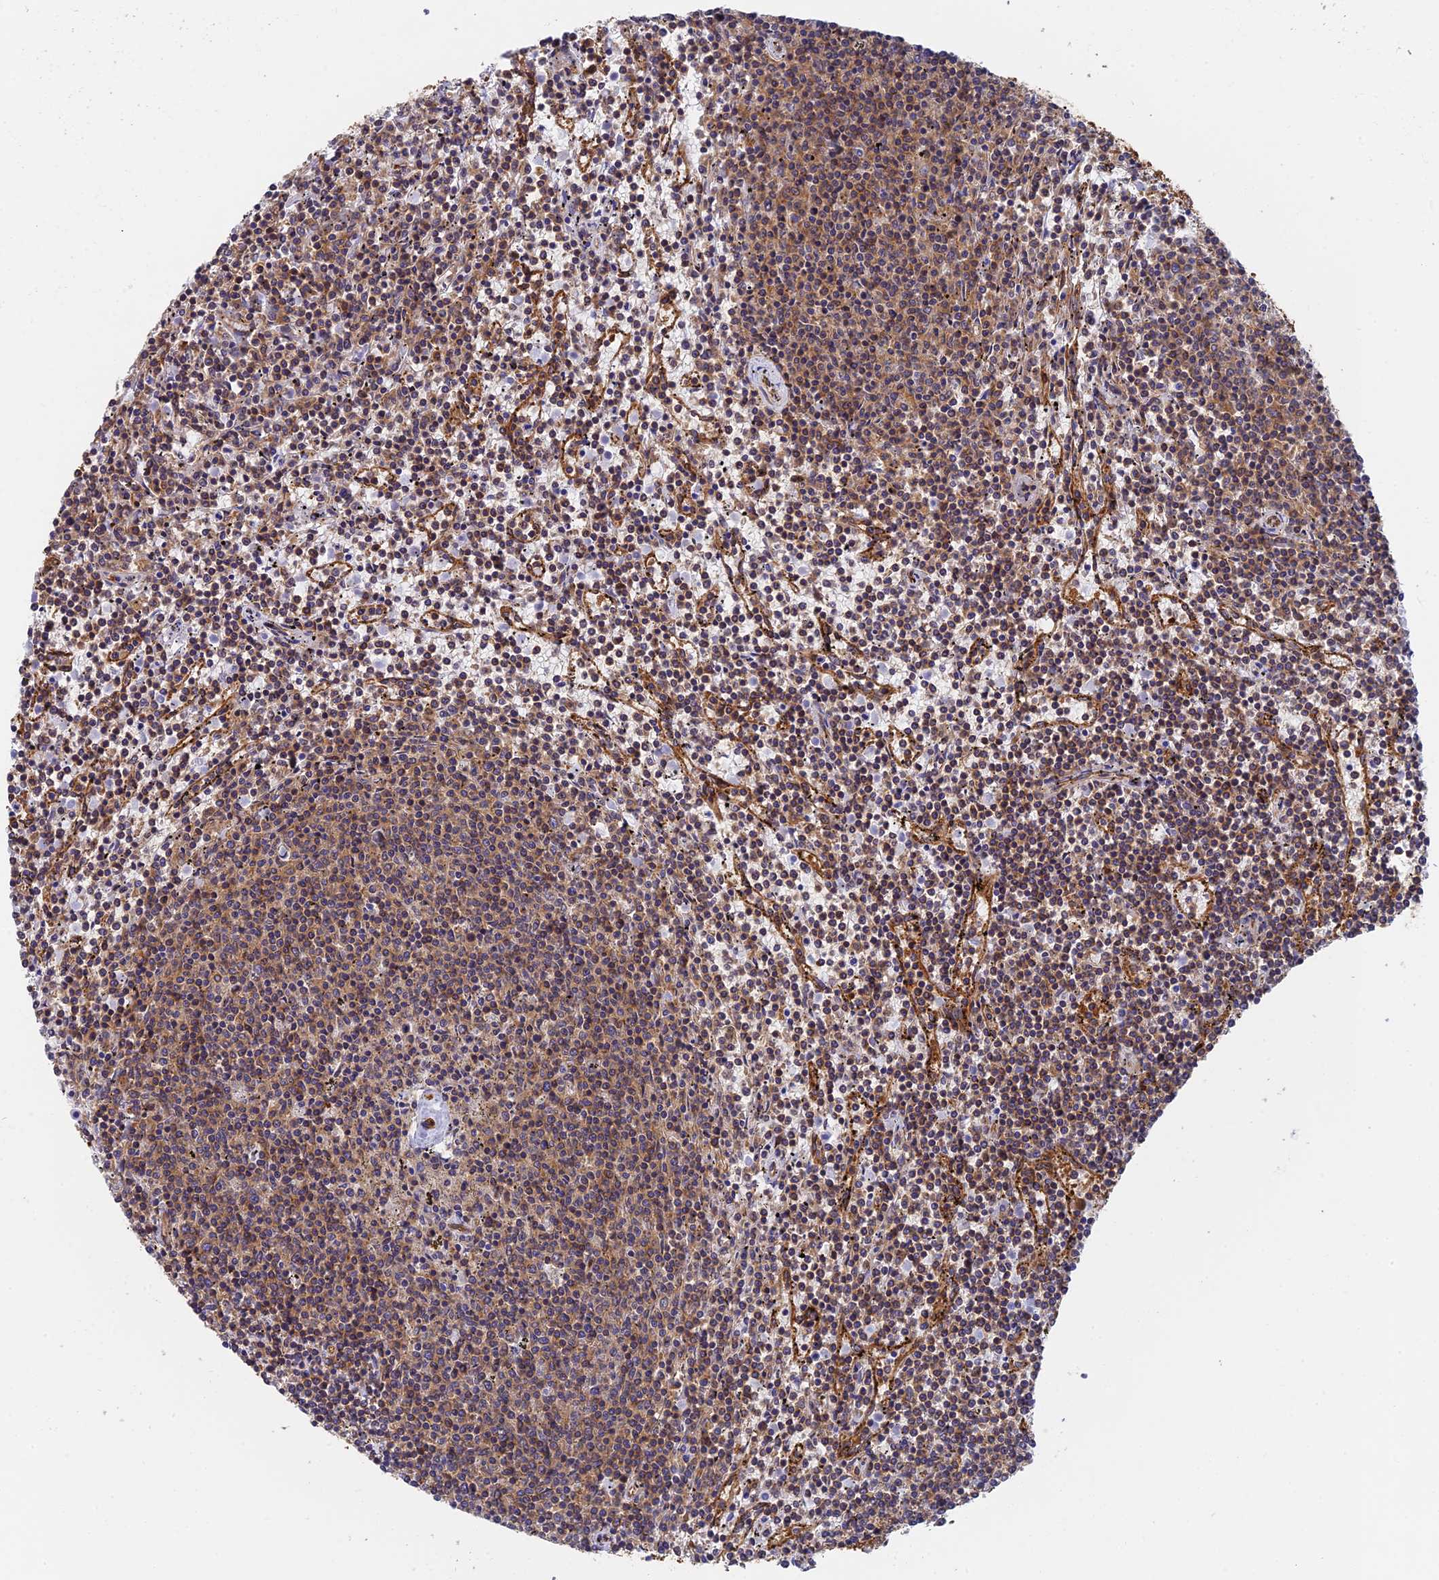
{"staining": {"intensity": "weak", "quantity": ">75%", "location": "cytoplasmic/membranous"}, "tissue": "lymphoma", "cell_type": "Tumor cells", "image_type": "cancer", "snomed": [{"axis": "morphology", "description": "Malignant lymphoma, non-Hodgkin's type, Low grade"}, {"axis": "topography", "description": "Spleen"}], "caption": "Immunohistochemistry histopathology image of neoplastic tissue: lymphoma stained using IHC exhibits low levels of weak protein expression localized specifically in the cytoplasmic/membranous of tumor cells, appearing as a cytoplasmic/membranous brown color.", "gene": "DCTN2", "patient": {"sex": "female", "age": 50}}